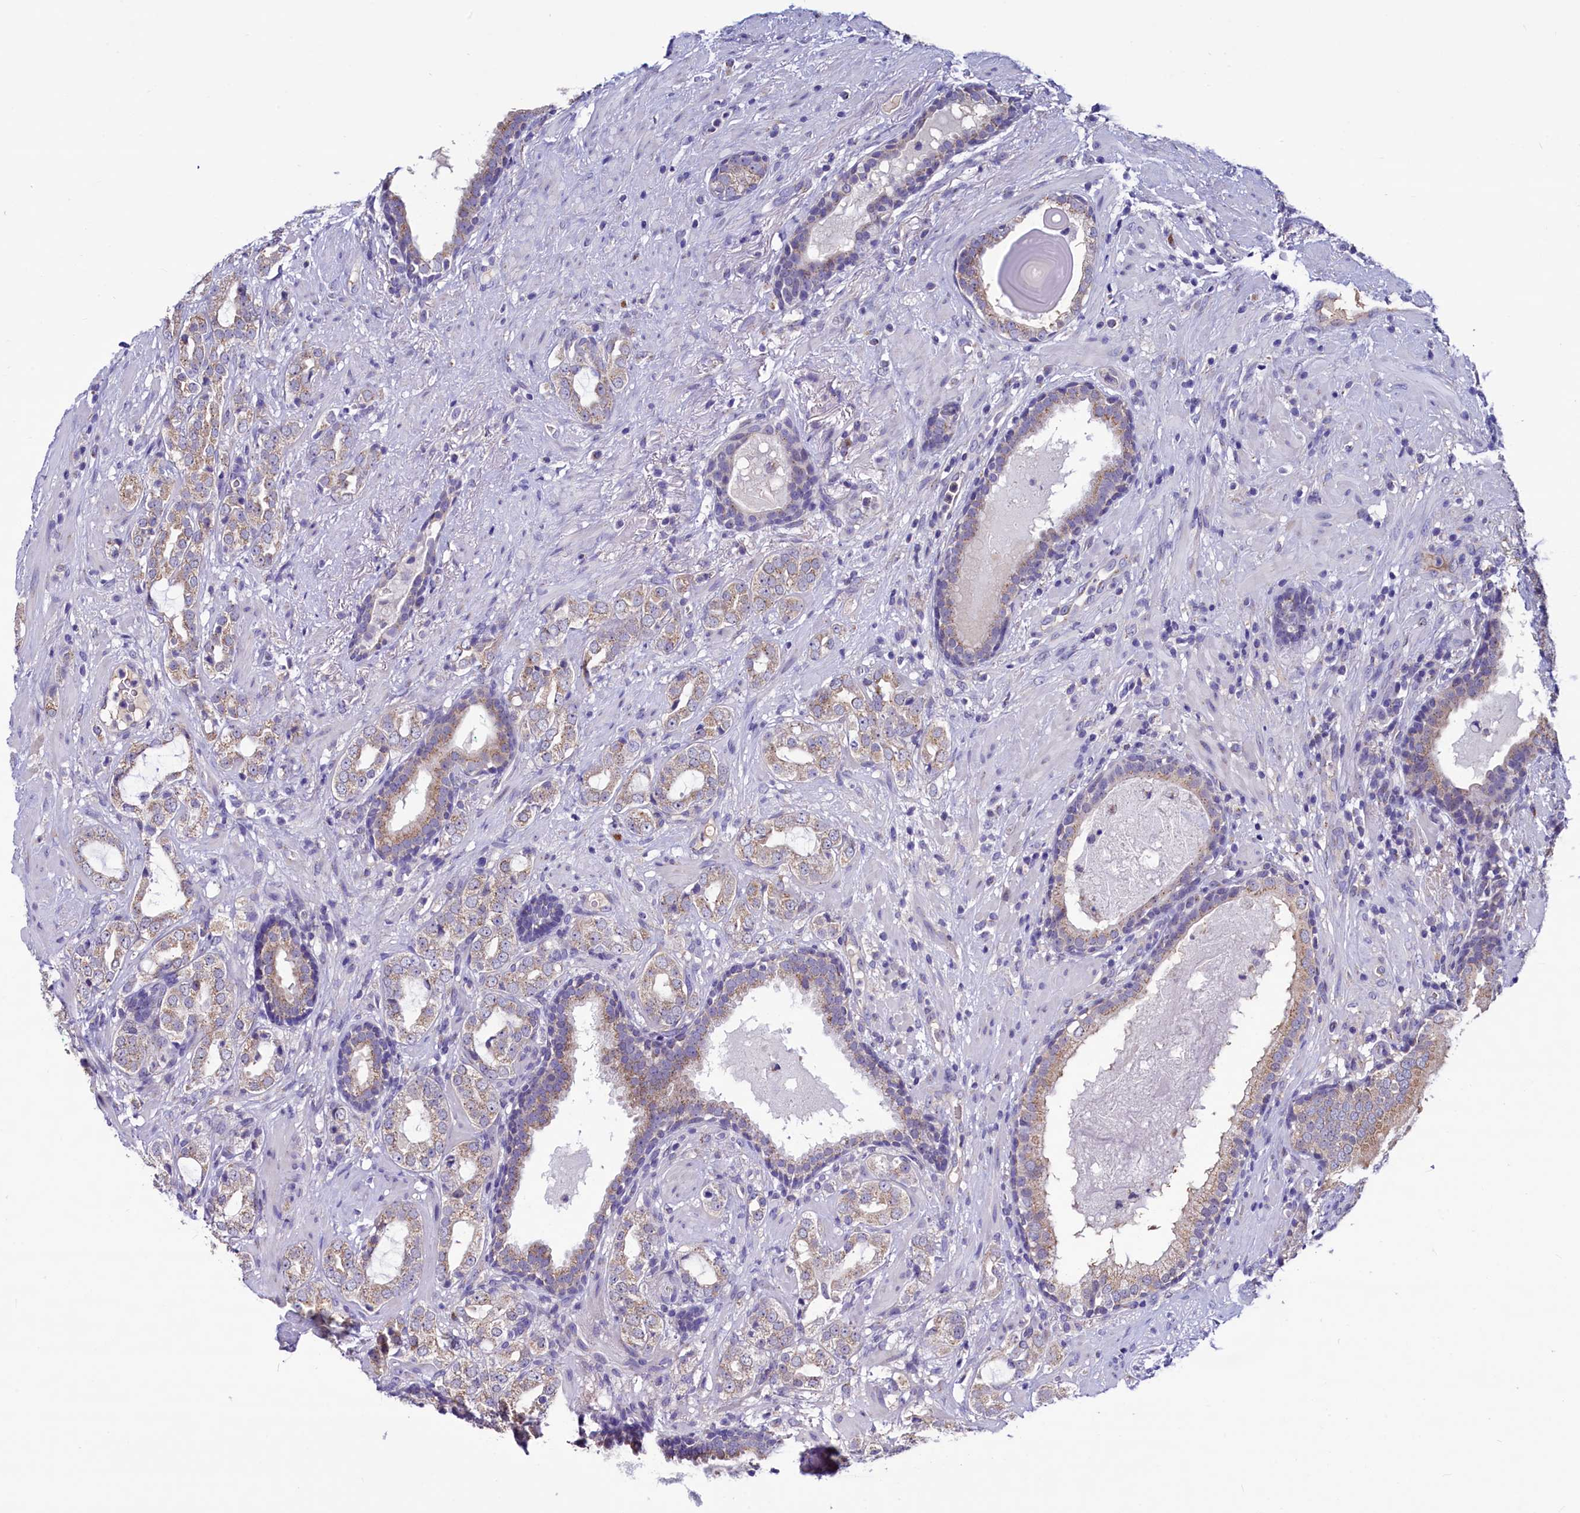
{"staining": {"intensity": "weak", "quantity": "25%-75%", "location": "cytoplasmic/membranous"}, "tissue": "prostate cancer", "cell_type": "Tumor cells", "image_type": "cancer", "snomed": [{"axis": "morphology", "description": "Adenocarcinoma, High grade"}, {"axis": "topography", "description": "Prostate"}], "caption": "The immunohistochemical stain labels weak cytoplasmic/membranous staining in tumor cells of prostate cancer tissue.", "gene": "SEC24C", "patient": {"sex": "male", "age": 64}}